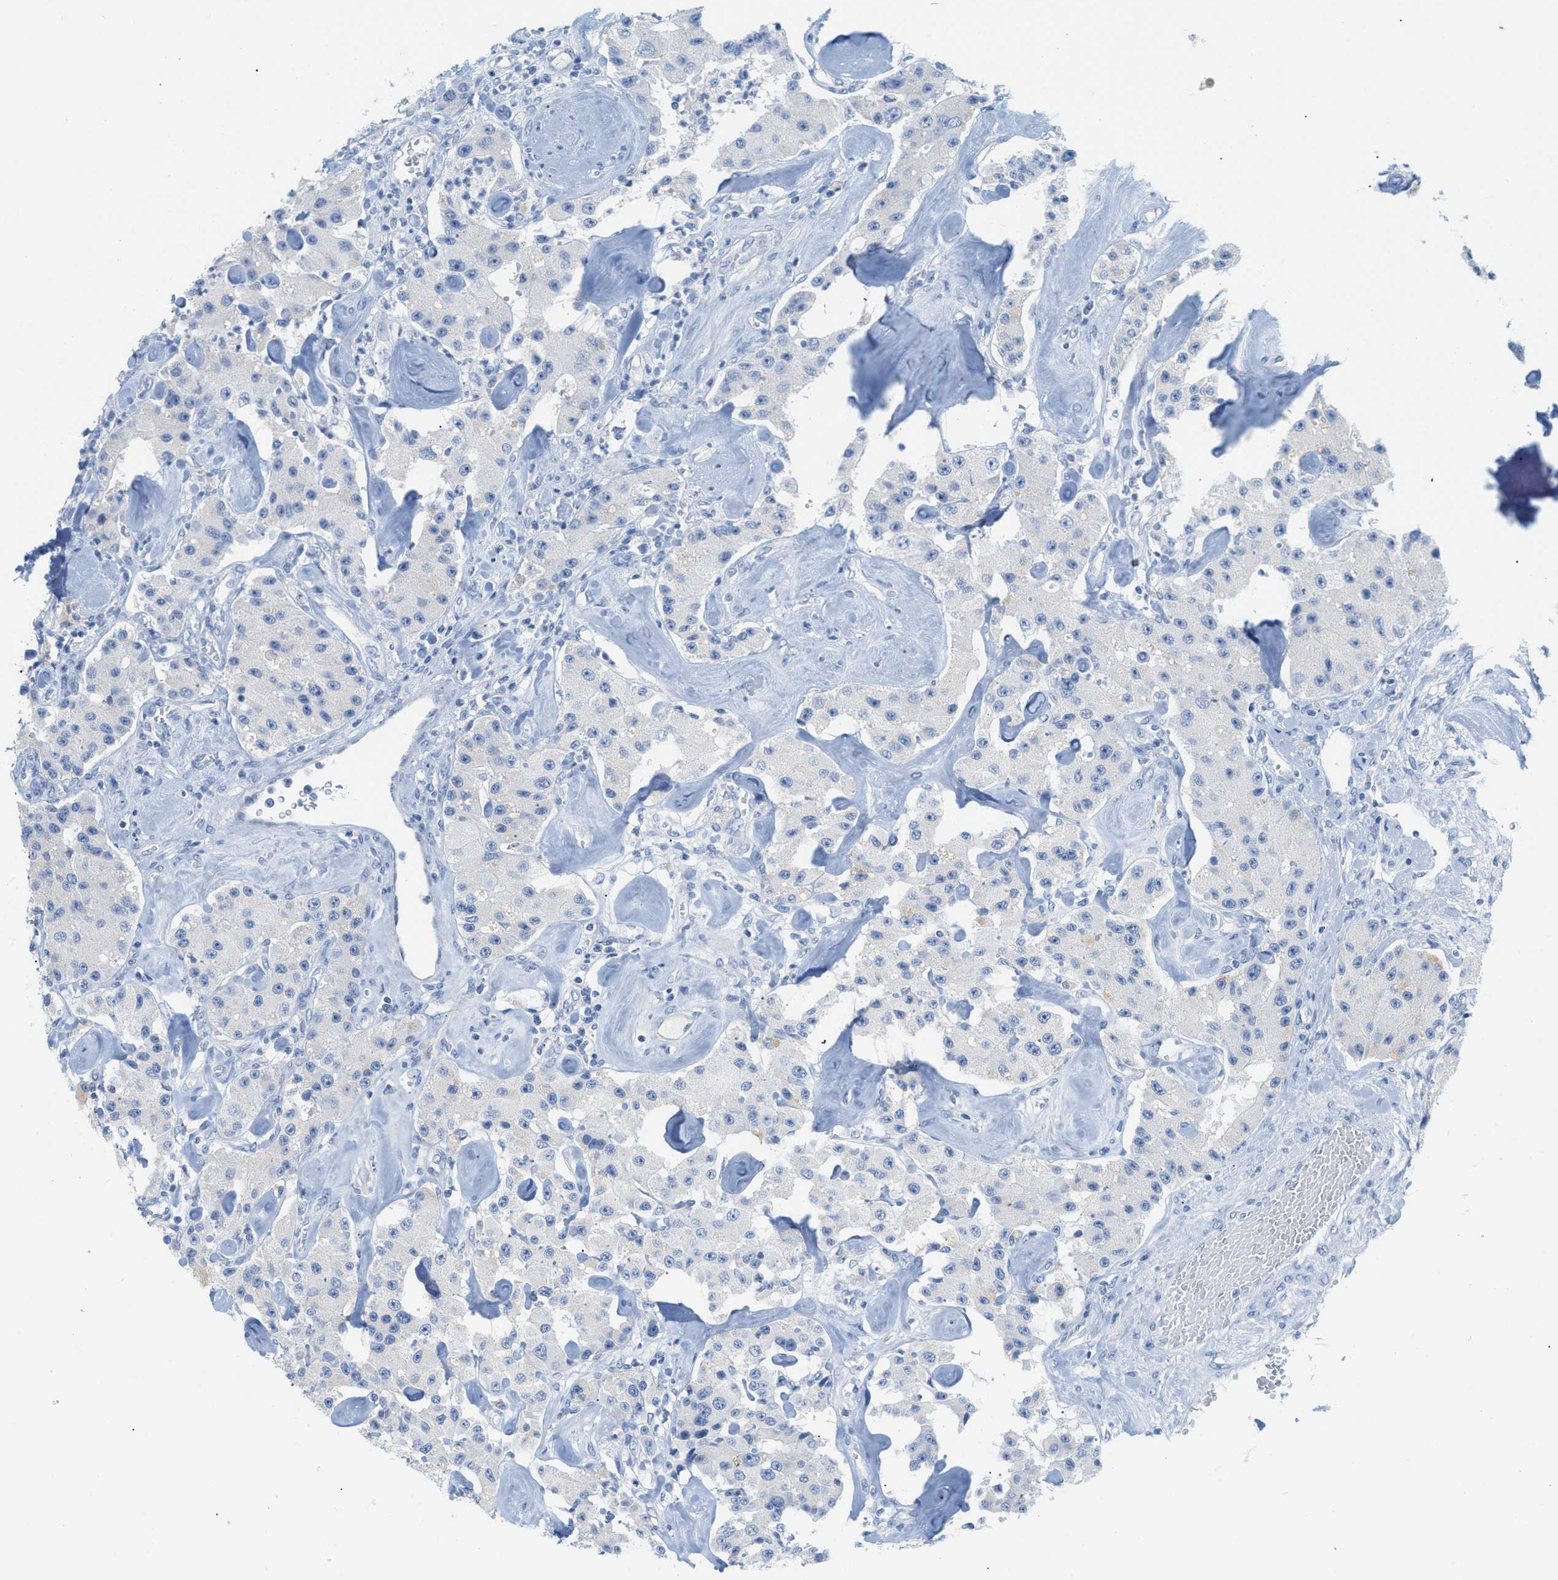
{"staining": {"intensity": "negative", "quantity": "none", "location": "none"}, "tissue": "carcinoid", "cell_type": "Tumor cells", "image_type": "cancer", "snomed": [{"axis": "morphology", "description": "Carcinoid, malignant, NOS"}, {"axis": "topography", "description": "Pancreas"}], "caption": "Tumor cells show no significant staining in carcinoid.", "gene": "PAPPA", "patient": {"sex": "male", "age": 41}}